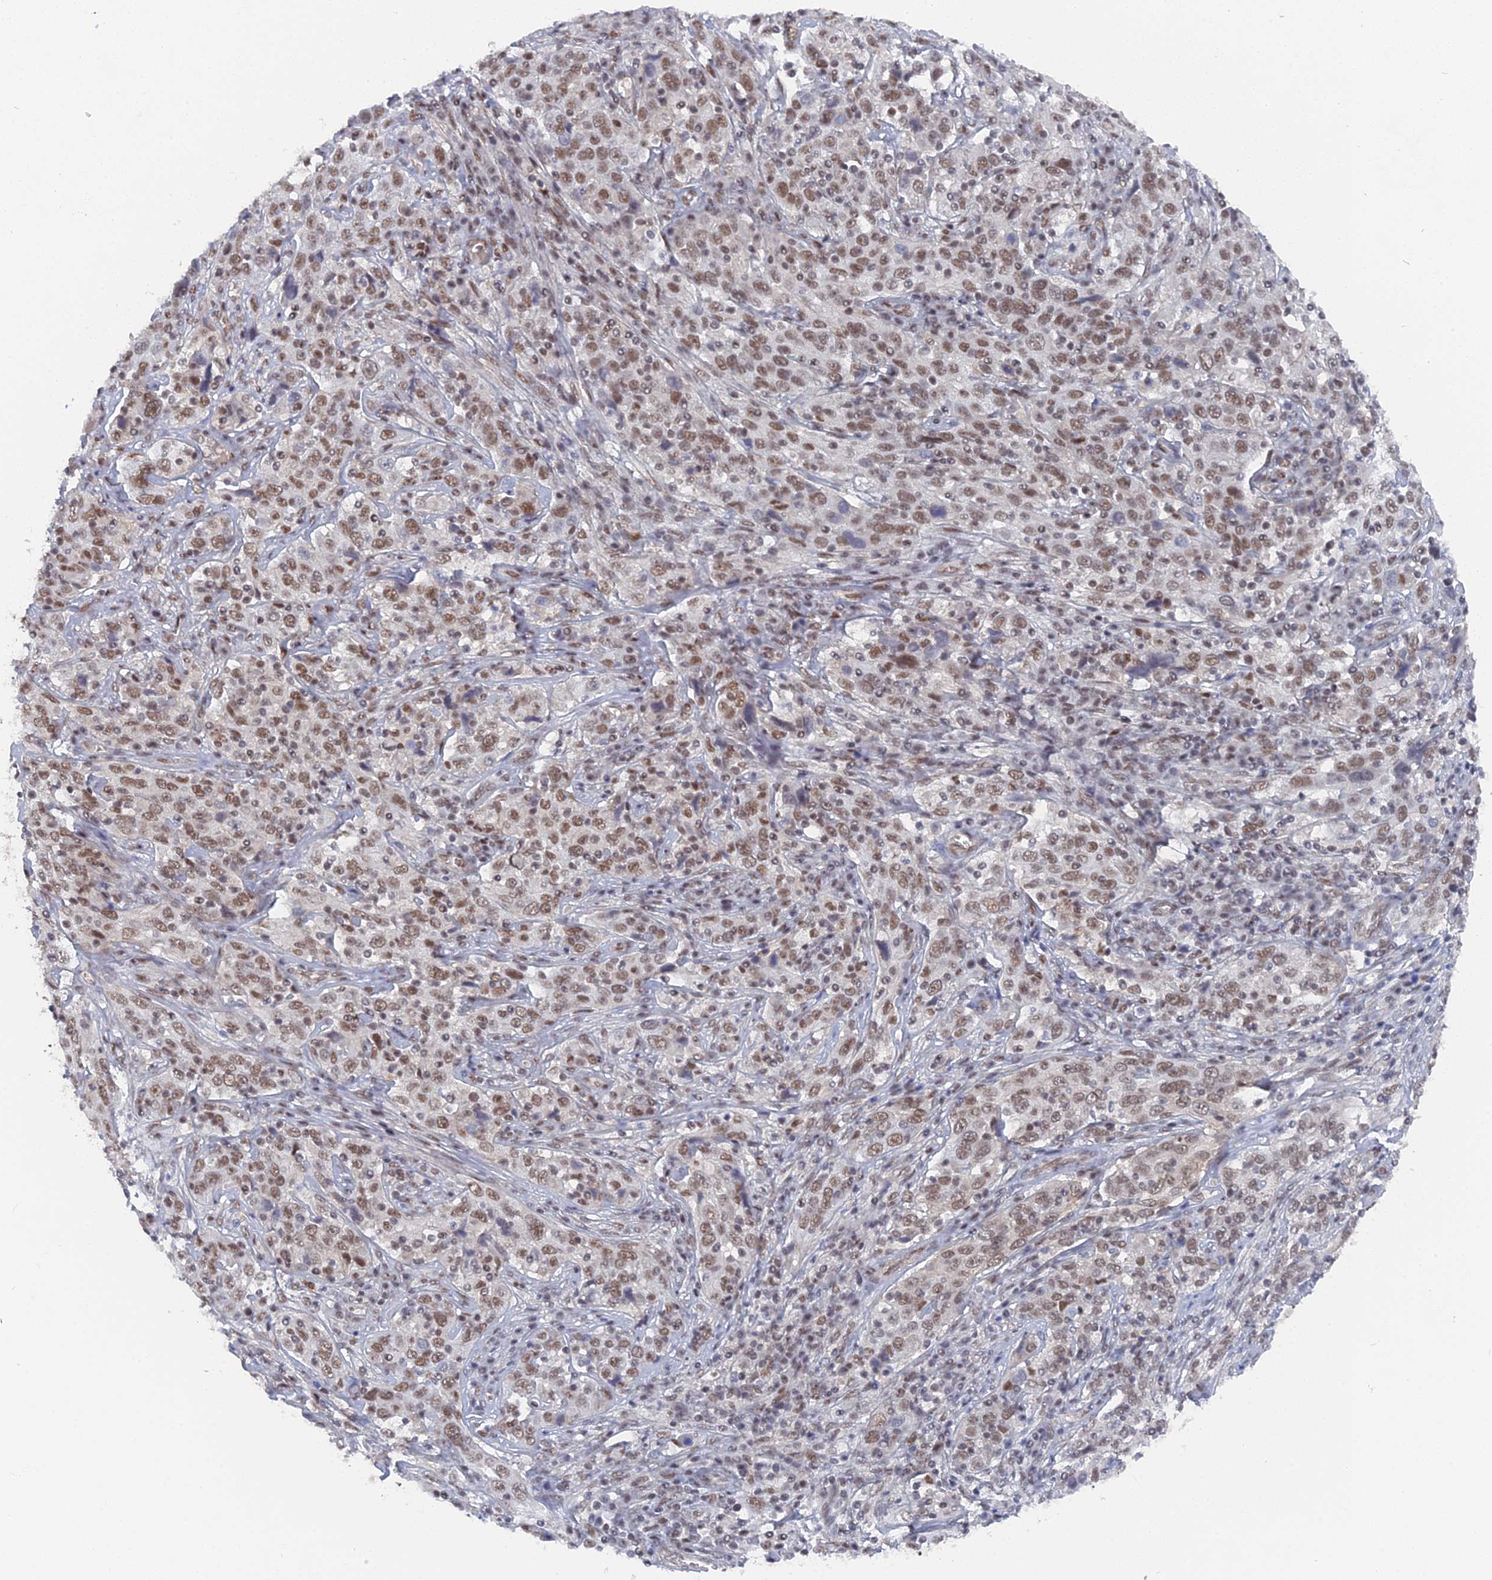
{"staining": {"intensity": "moderate", "quantity": ">75%", "location": "nuclear"}, "tissue": "cervical cancer", "cell_type": "Tumor cells", "image_type": "cancer", "snomed": [{"axis": "morphology", "description": "Squamous cell carcinoma, NOS"}, {"axis": "topography", "description": "Cervix"}], "caption": "Protein expression analysis of human squamous cell carcinoma (cervical) reveals moderate nuclear staining in about >75% of tumor cells. (DAB = brown stain, brightfield microscopy at high magnification).", "gene": "CCDC85A", "patient": {"sex": "female", "age": 46}}